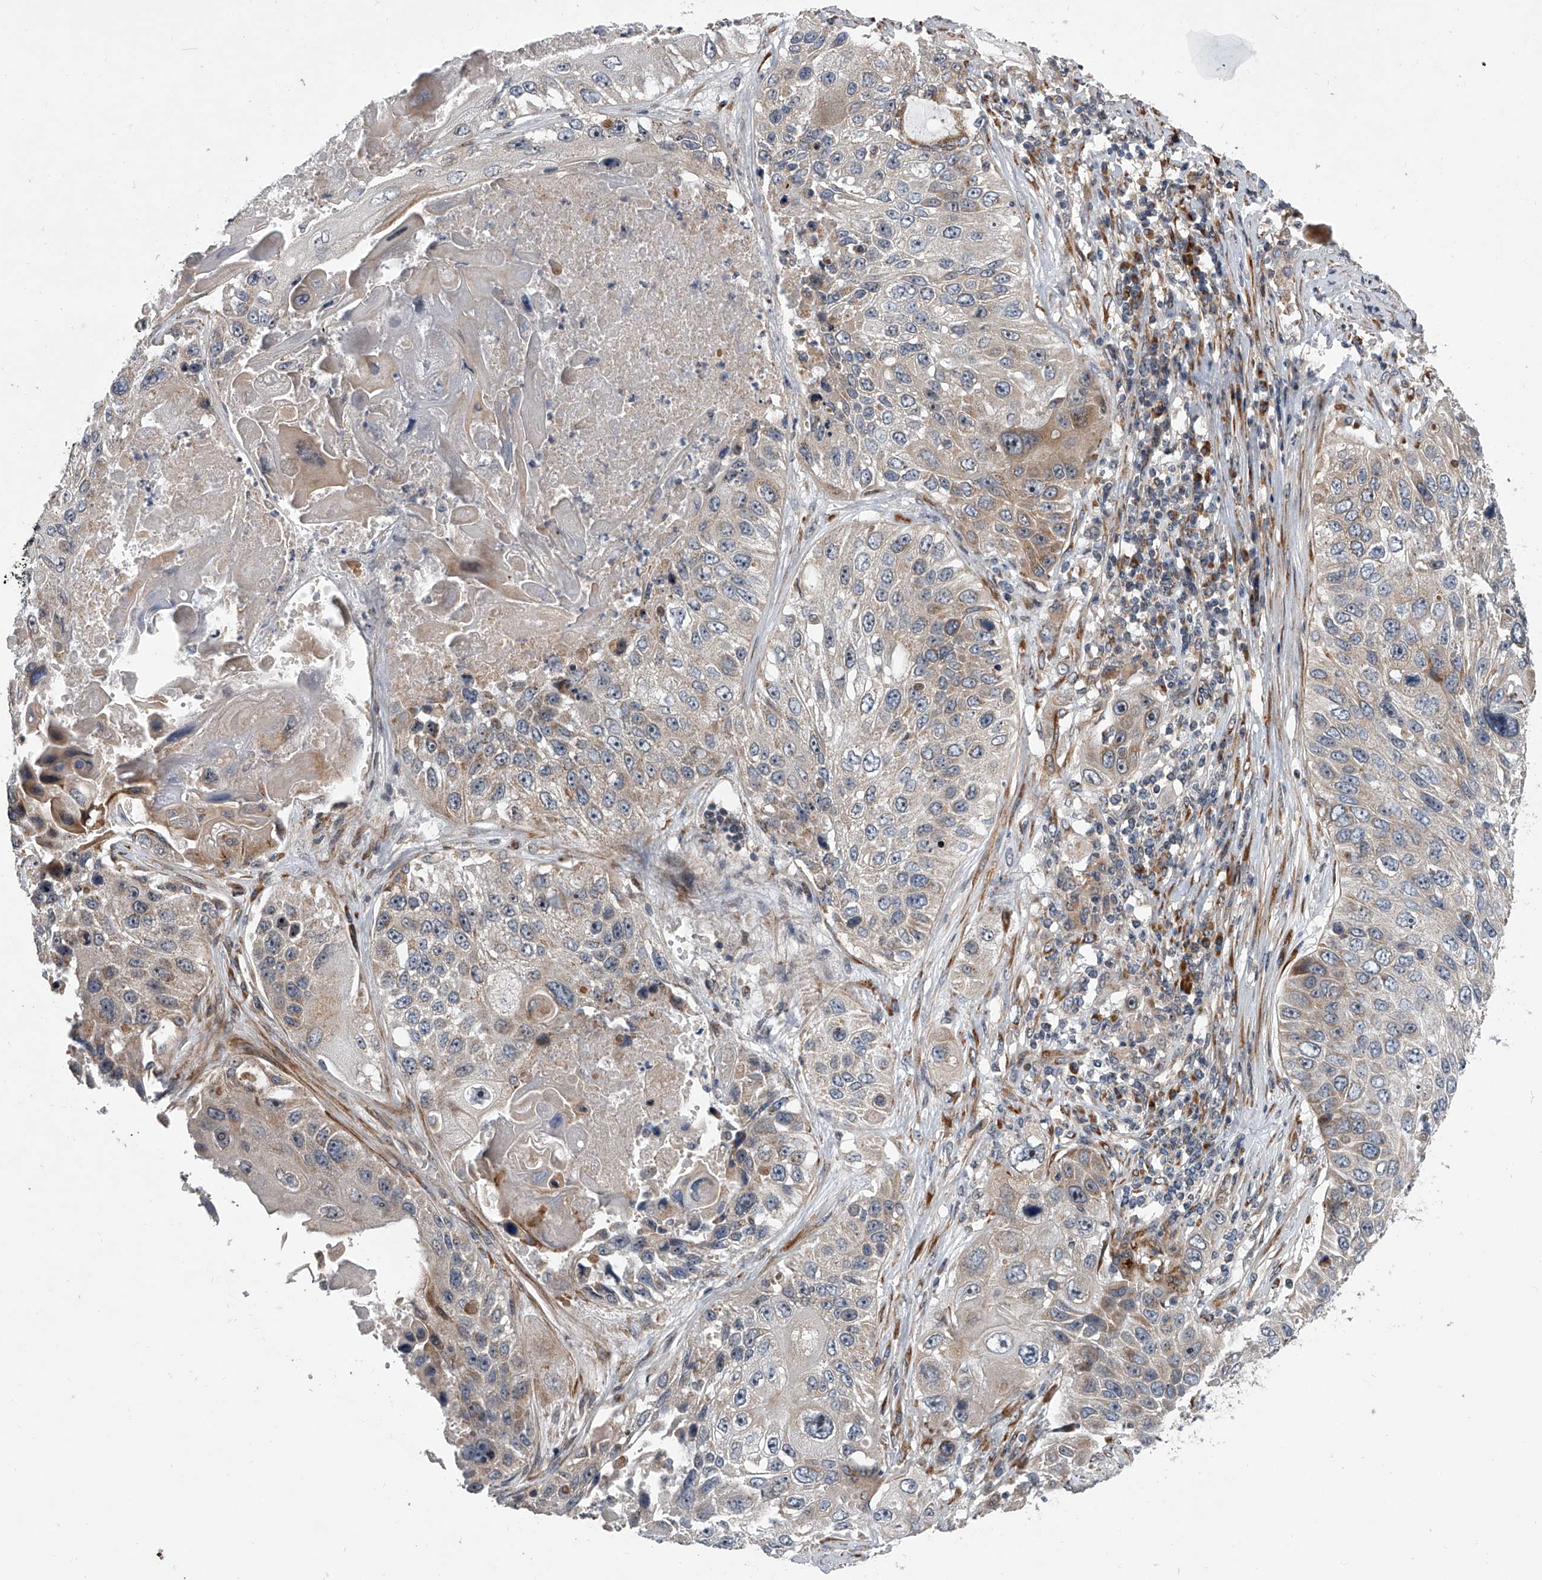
{"staining": {"intensity": "weak", "quantity": "<25%", "location": "cytoplasmic/membranous"}, "tissue": "lung cancer", "cell_type": "Tumor cells", "image_type": "cancer", "snomed": [{"axis": "morphology", "description": "Squamous cell carcinoma, NOS"}, {"axis": "topography", "description": "Lung"}], "caption": "Lung squamous cell carcinoma was stained to show a protein in brown. There is no significant staining in tumor cells.", "gene": "DLGAP2", "patient": {"sex": "male", "age": 61}}